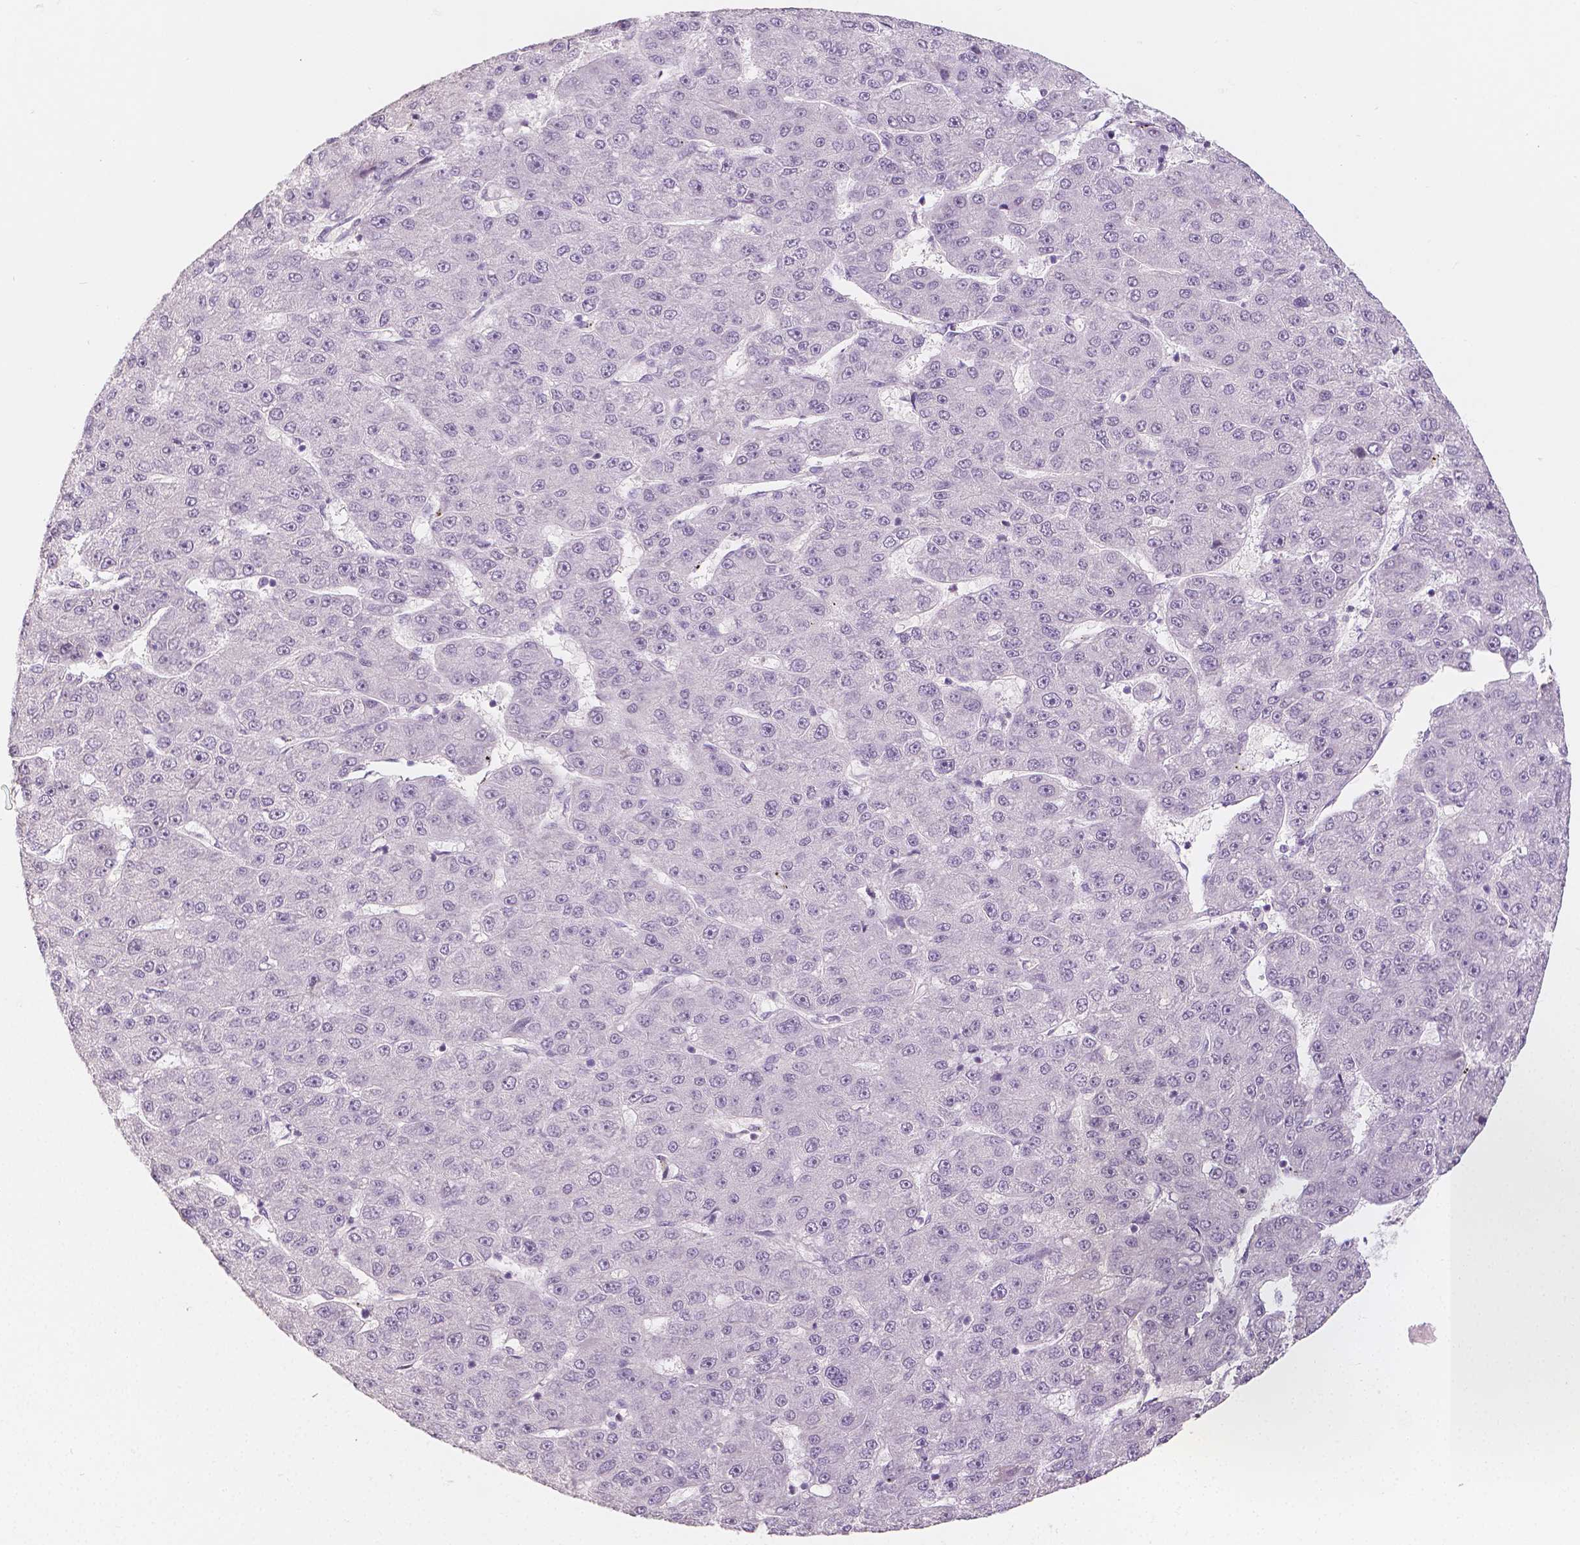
{"staining": {"intensity": "negative", "quantity": "none", "location": "none"}, "tissue": "liver cancer", "cell_type": "Tumor cells", "image_type": "cancer", "snomed": [{"axis": "morphology", "description": "Carcinoma, Hepatocellular, NOS"}, {"axis": "topography", "description": "Liver"}], "caption": "This is an IHC micrograph of hepatocellular carcinoma (liver). There is no expression in tumor cells.", "gene": "KDM5B", "patient": {"sex": "male", "age": 67}}